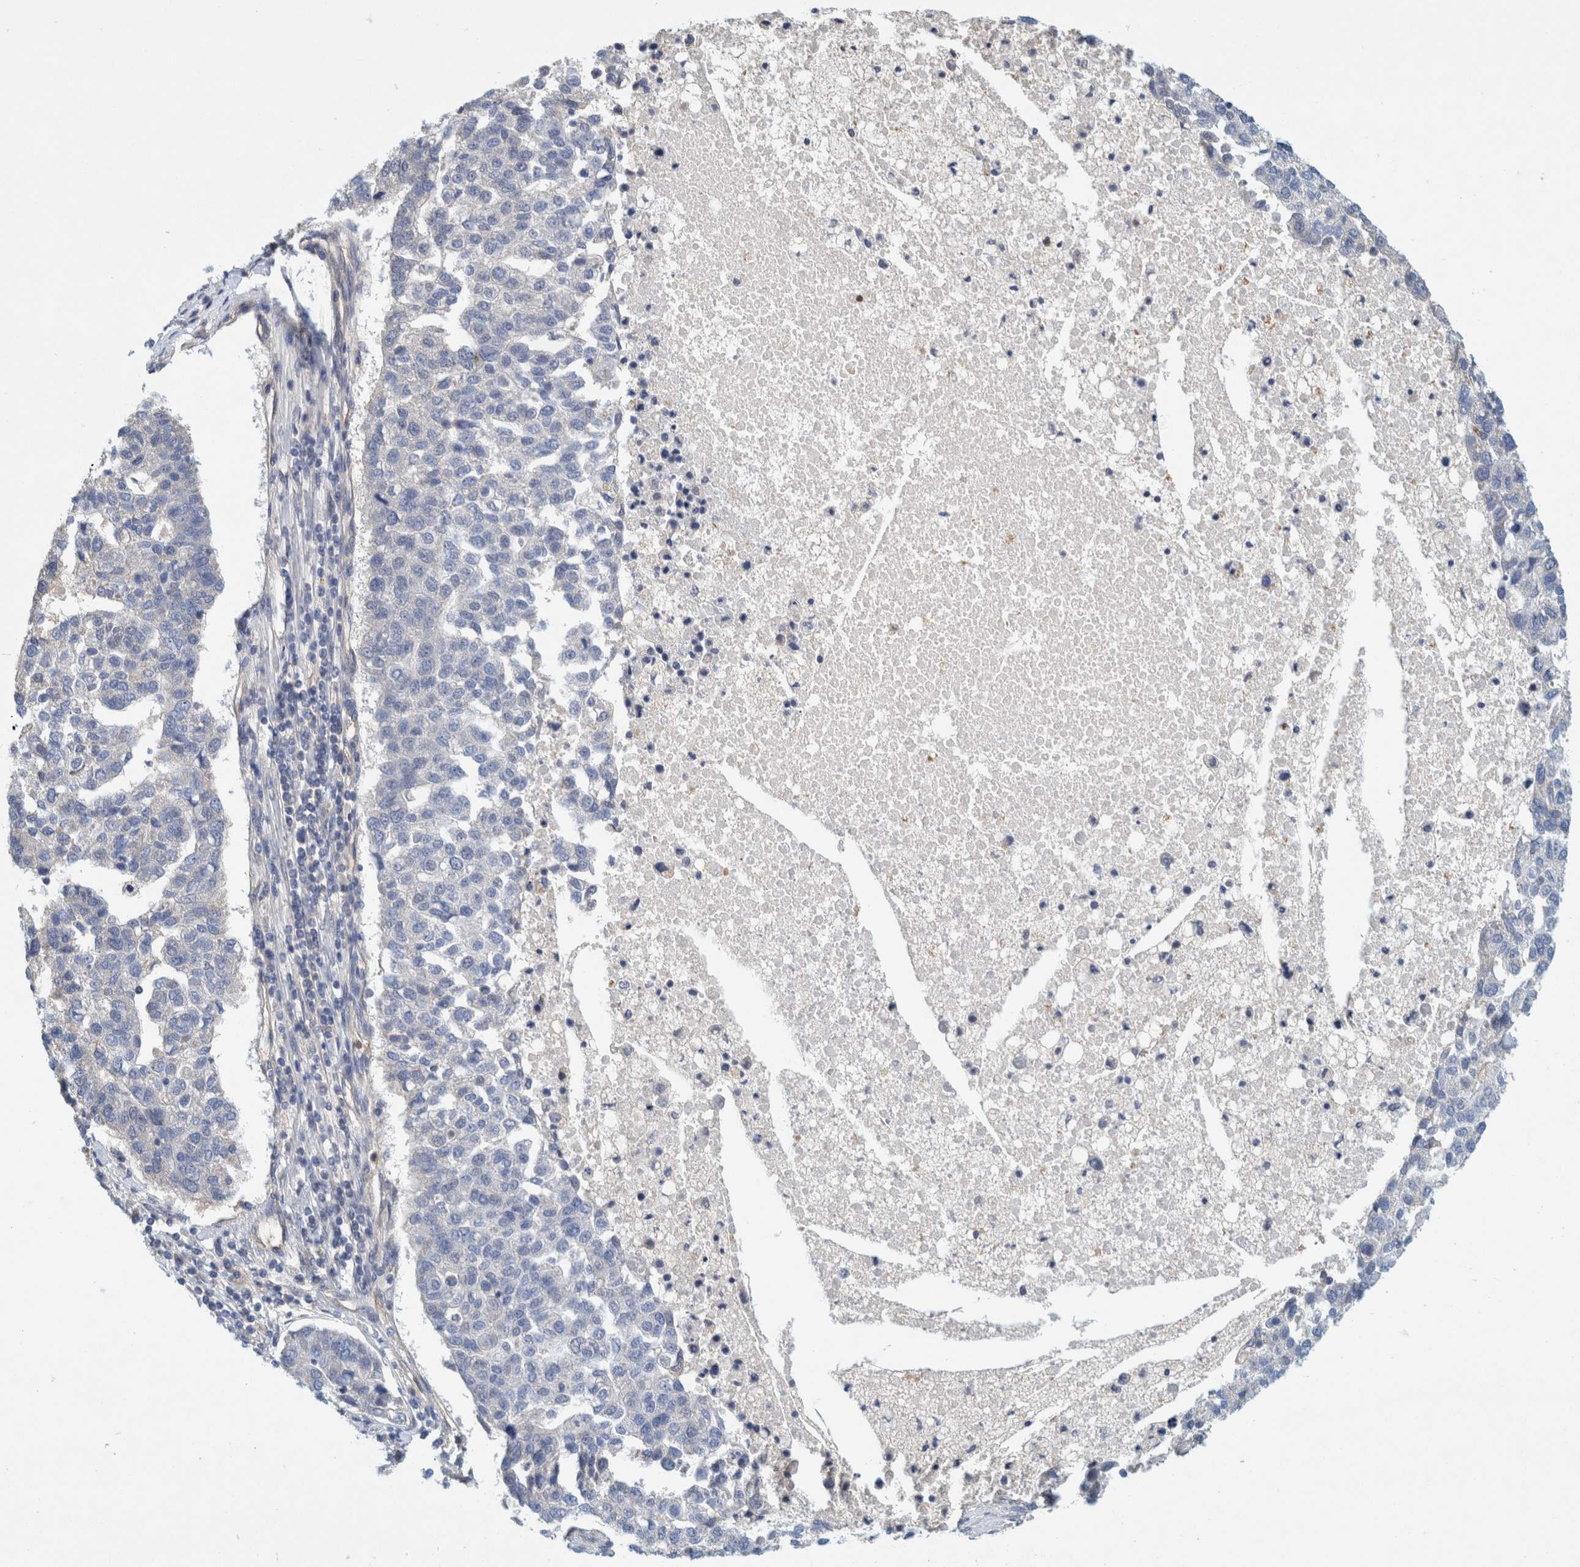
{"staining": {"intensity": "negative", "quantity": "none", "location": "none"}, "tissue": "pancreatic cancer", "cell_type": "Tumor cells", "image_type": "cancer", "snomed": [{"axis": "morphology", "description": "Adenocarcinoma, NOS"}, {"axis": "topography", "description": "Pancreas"}], "caption": "The histopathology image demonstrates no significant positivity in tumor cells of pancreatic cancer.", "gene": "ZNF324B", "patient": {"sex": "female", "age": 61}}